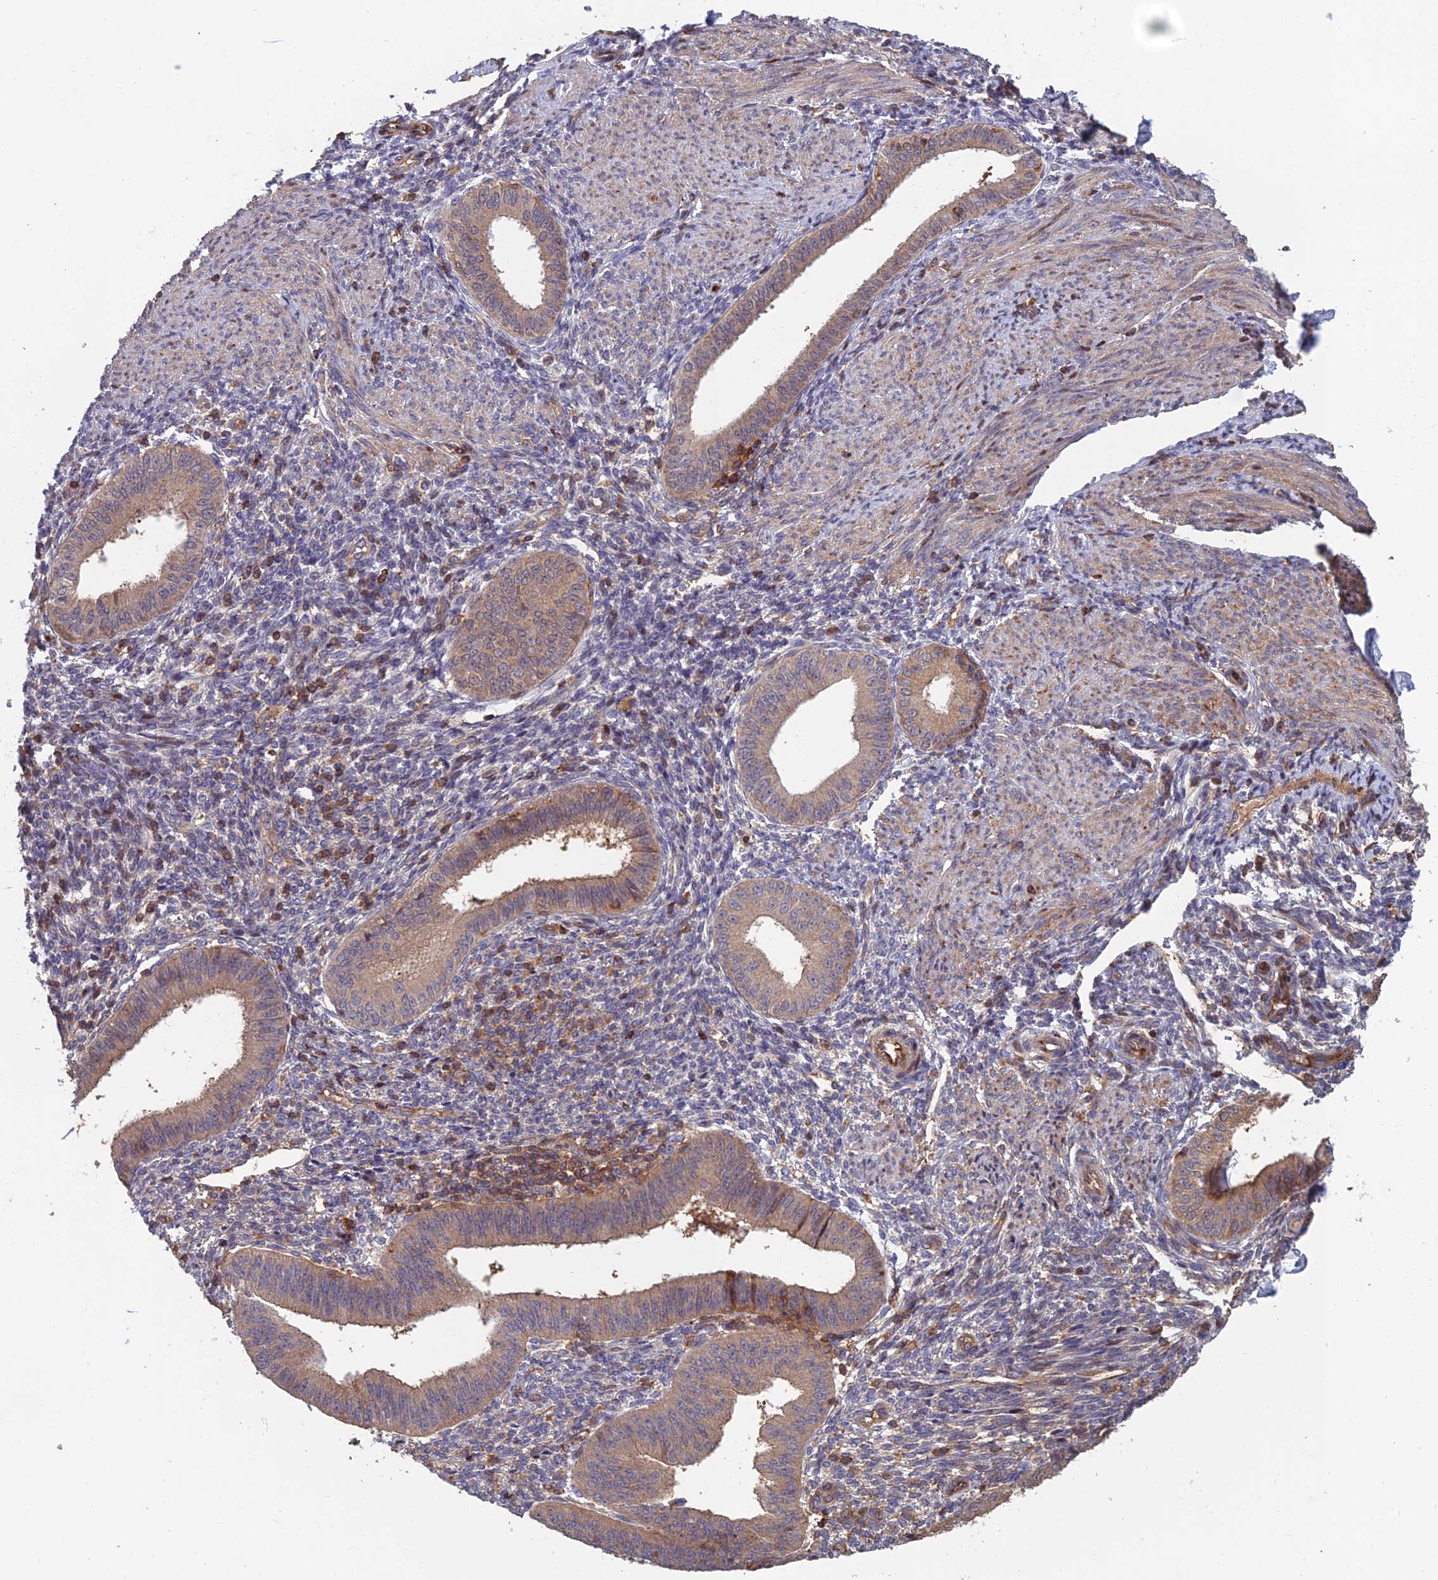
{"staining": {"intensity": "negative", "quantity": "none", "location": "none"}, "tissue": "endometrium", "cell_type": "Cells in endometrial stroma", "image_type": "normal", "snomed": [{"axis": "morphology", "description": "Normal tissue, NOS"}, {"axis": "topography", "description": "Uterus"}, {"axis": "topography", "description": "Endometrium"}], "caption": "A micrograph of endometrium stained for a protein reveals no brown staining in cells in endometrial stroma. (DAB immunohistochemistry (IHC) with hematoxylin counter stain).", "gene": "C15orf62", "patient": {"sex": "female", "age": 48}}